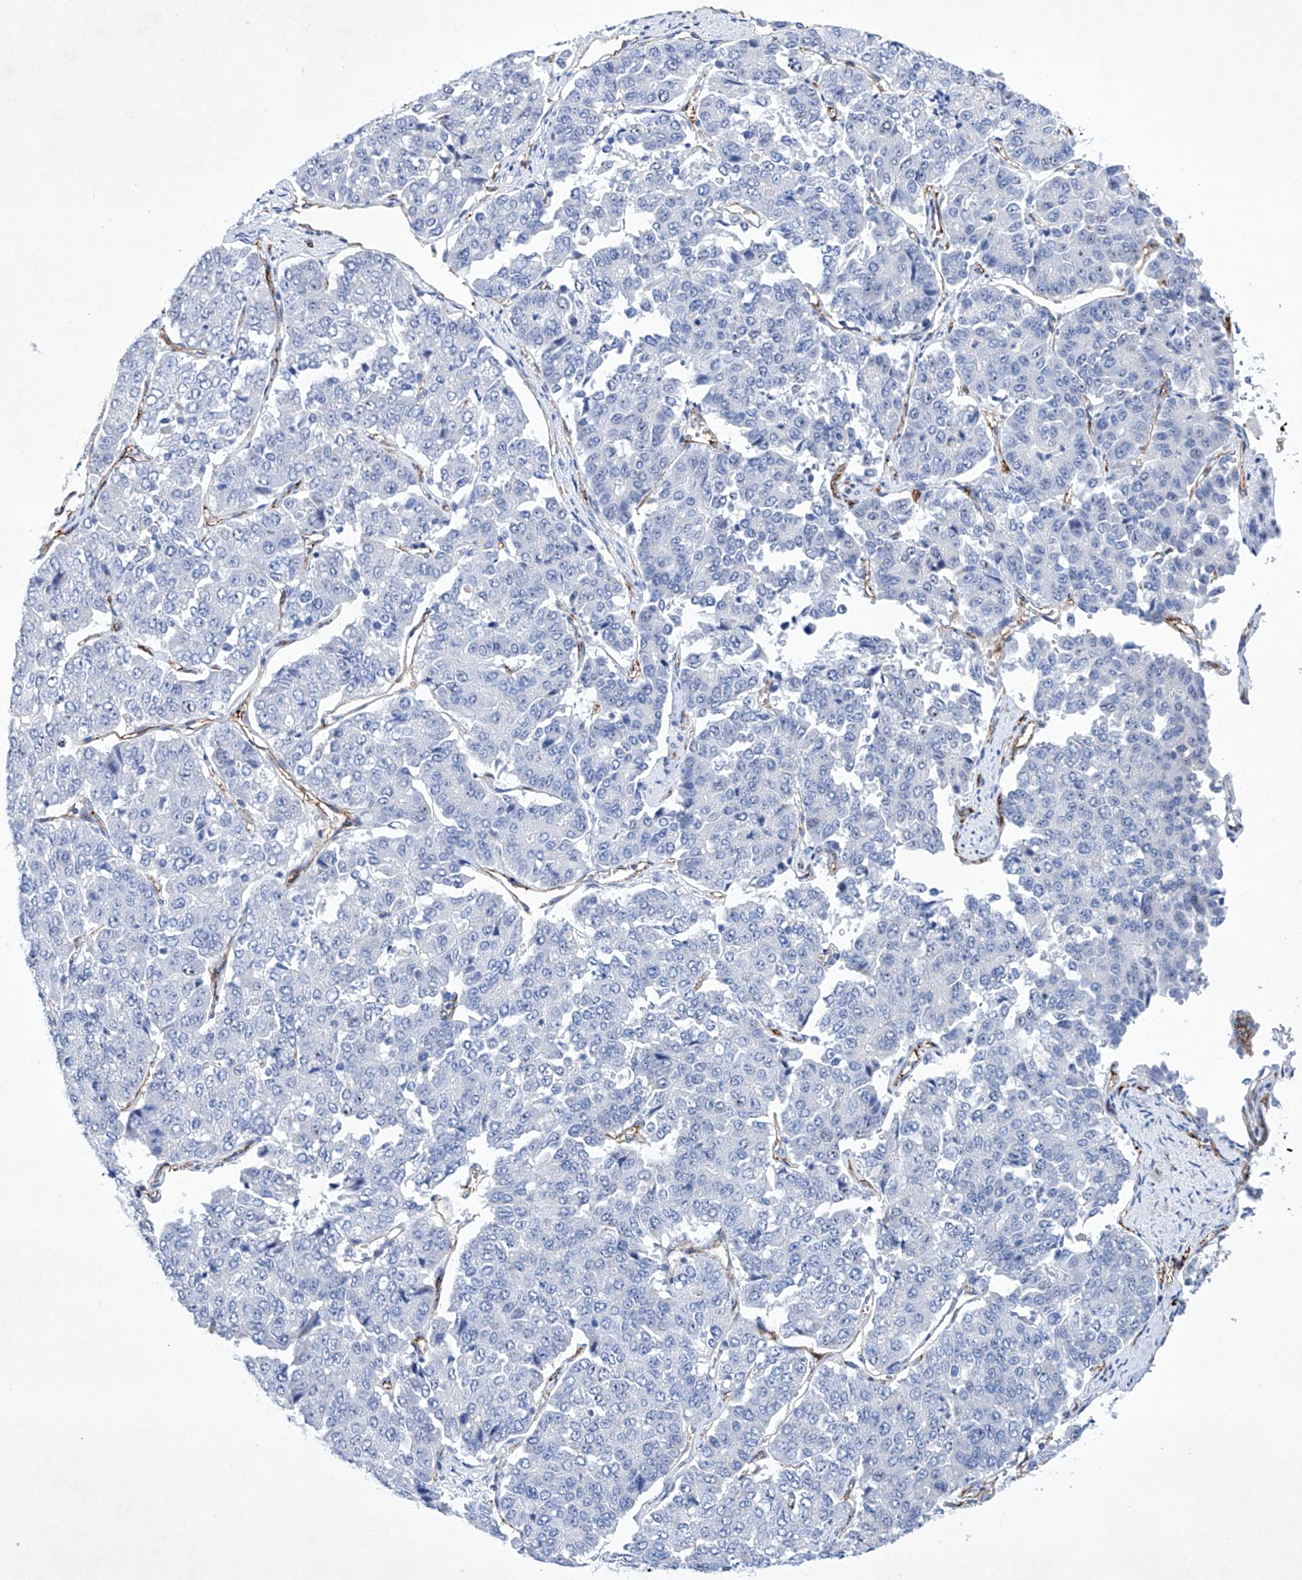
{"staining": {"intensity": "negative", "quantity": "none", "location": "none"}, "tissue": "pancreatic cancer", "cell_type": "Tumor cells", "image_type": "cancer", "snomed": [{"axis": "morphology", "description": "Adenocarcinoma, NOS"}, {"axis": "topography", "description": "Pancreas"}], "caption": "Protein analysis of pancreatic cancer (adenocarcinoma) reveals no significant positivity in tumor cells.", "gene": "ETV7", "patient": {"sex": "male", "age": 50}}